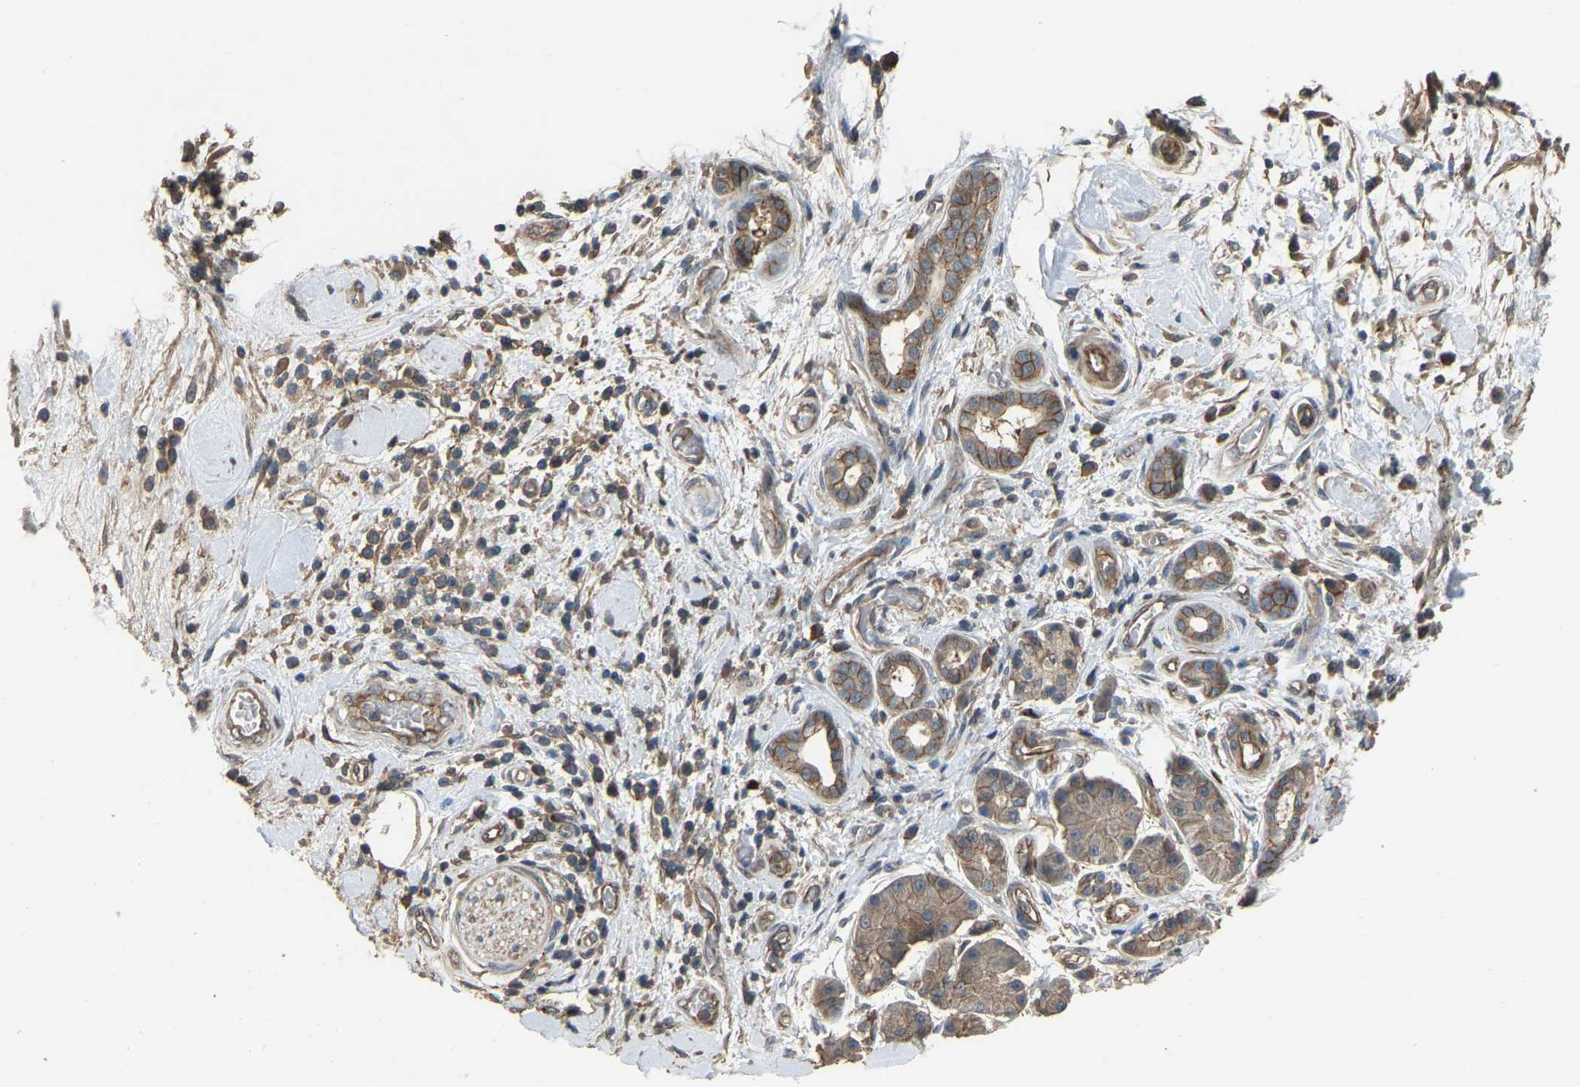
{"staining": {"intensity": "moderate", "quantity": ">75%", "location": "cytoplasmic/membranous"}, "tissue": "pancreatic cancer", "cell_type": "Tumor cells", "image_type": "cancer", "snomed": [{"axis": "morphology", "description": "Adenocarcinoma, NOS"}, {"axis": "topography", "description": "Pancreas"}], "caption": "About >75% of tumor cells in adenocarcinoma (pancreatic) demonstrate moderate cytoplasmic/membranous protein staining as visualized by brown immunohistochemical staining.", "gene": "SLC4A2", "patient": {"sex": "female", "age": 70}}